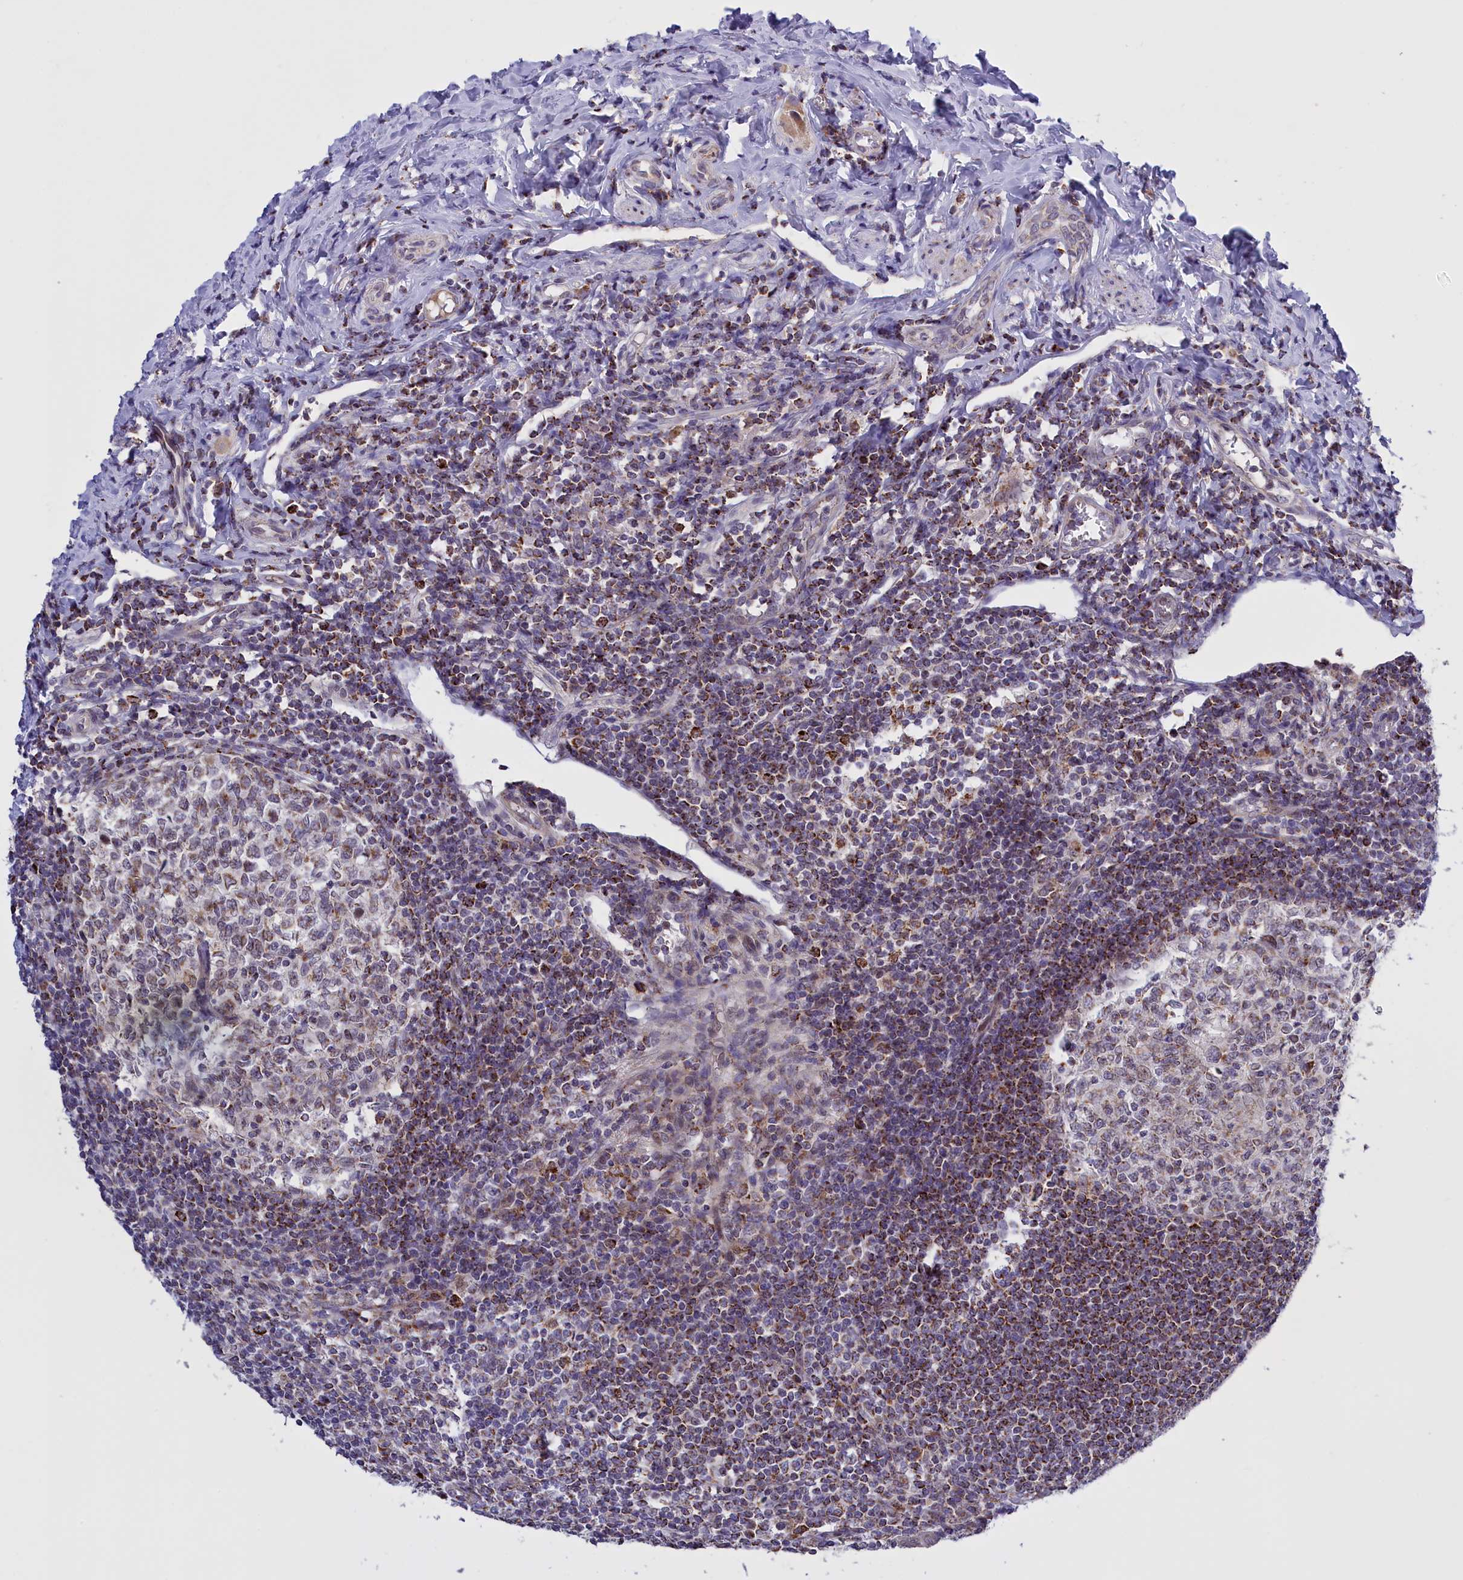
{"staining": {"intensity": "moderate", "quantity": ">75%", "location": "cytoplasmic/membranous"}, "tissue": "appendix", "cell_type": "Glandular cells", "image_type": "normal", "snomed": [{"axis": "morphology", "description": "Normal tissue, NOS"}, {"axis": "topography", "description": "Appendix"}], "caption": "Moderate cytoplasmic/membranous staining is seen in approximately >75% of glandular cells in normal appendix. Ihc stains the protein of interest in brown and the nuclei are stained blue.", "gene": "FAM149B1", "patient": {"sex": "female", "age": 33}}